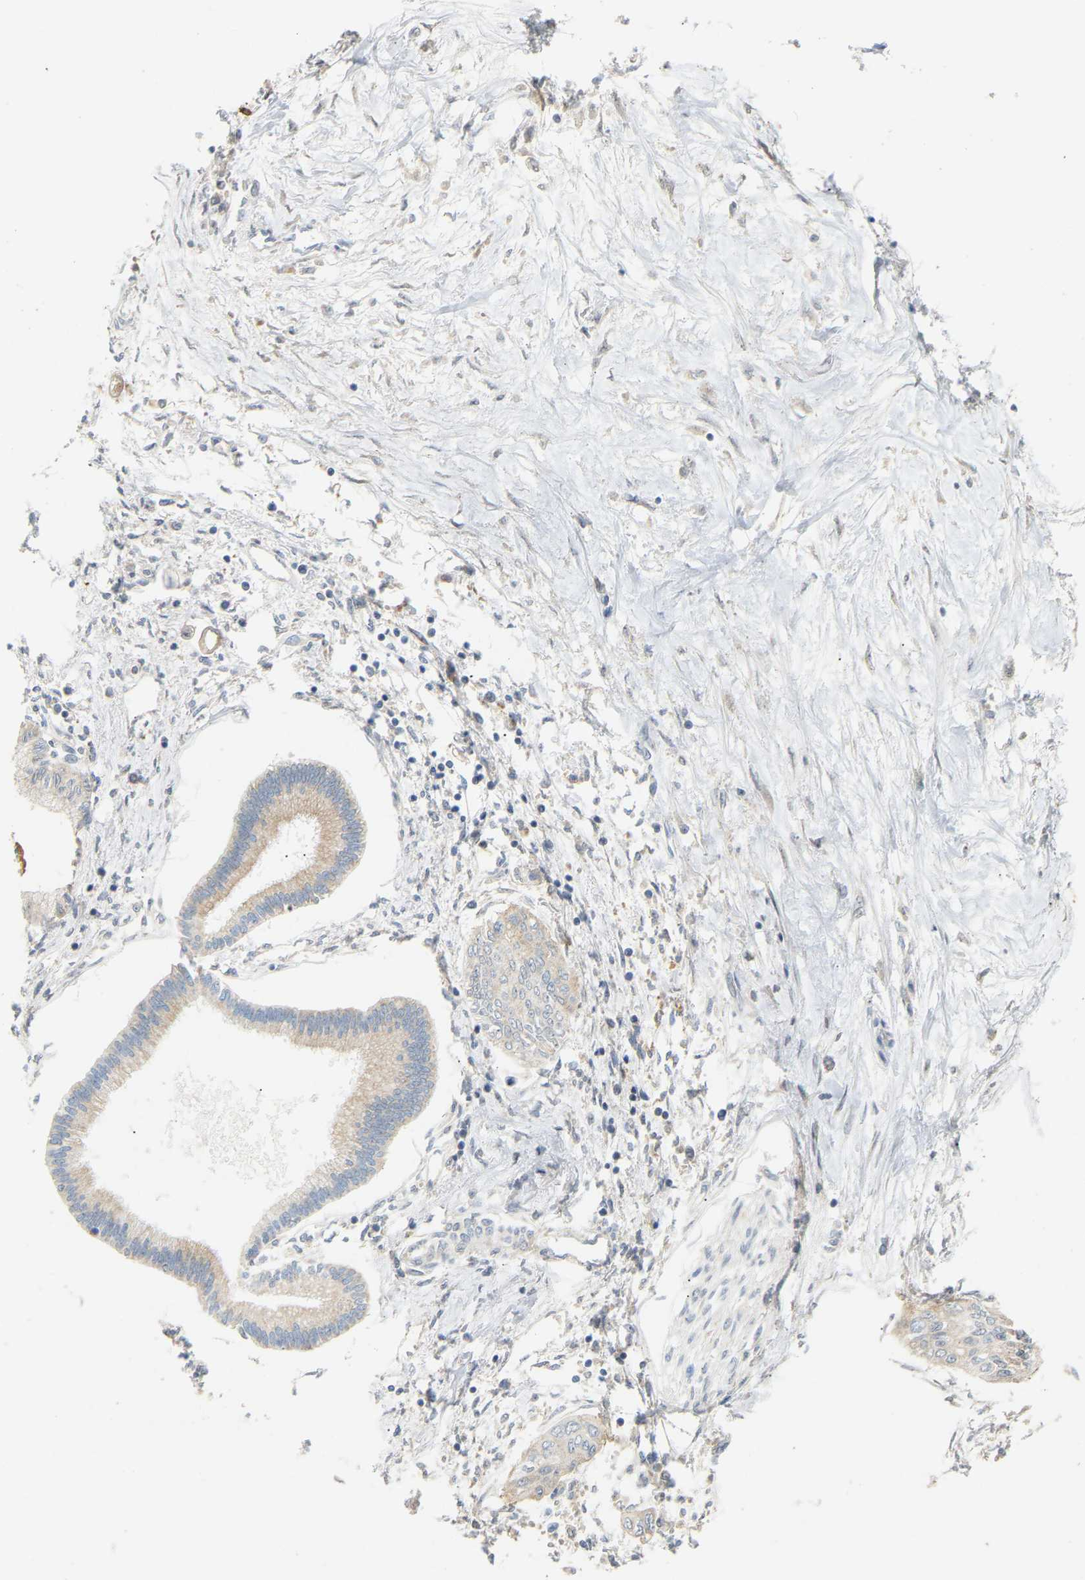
{"staining": {"intensity": "negative", "quantity": "none", "location": "none"}, "tissue": "pancreatic cancer", "cell_type": "Tumor cells", "image_type": "cancer", "snomed": [{"axis": "morphology", "description": "Adenocarcinoma, NOS"}, {"axis": "topography", "description": "Pancreas"}], "caption": "Immunohistochemistry of pancreatic cancer (adenocarcinoma) displays no positivity in tumor cells.", "gene": "PTPN4", "patient": {"sex": "female", "age": 77}}